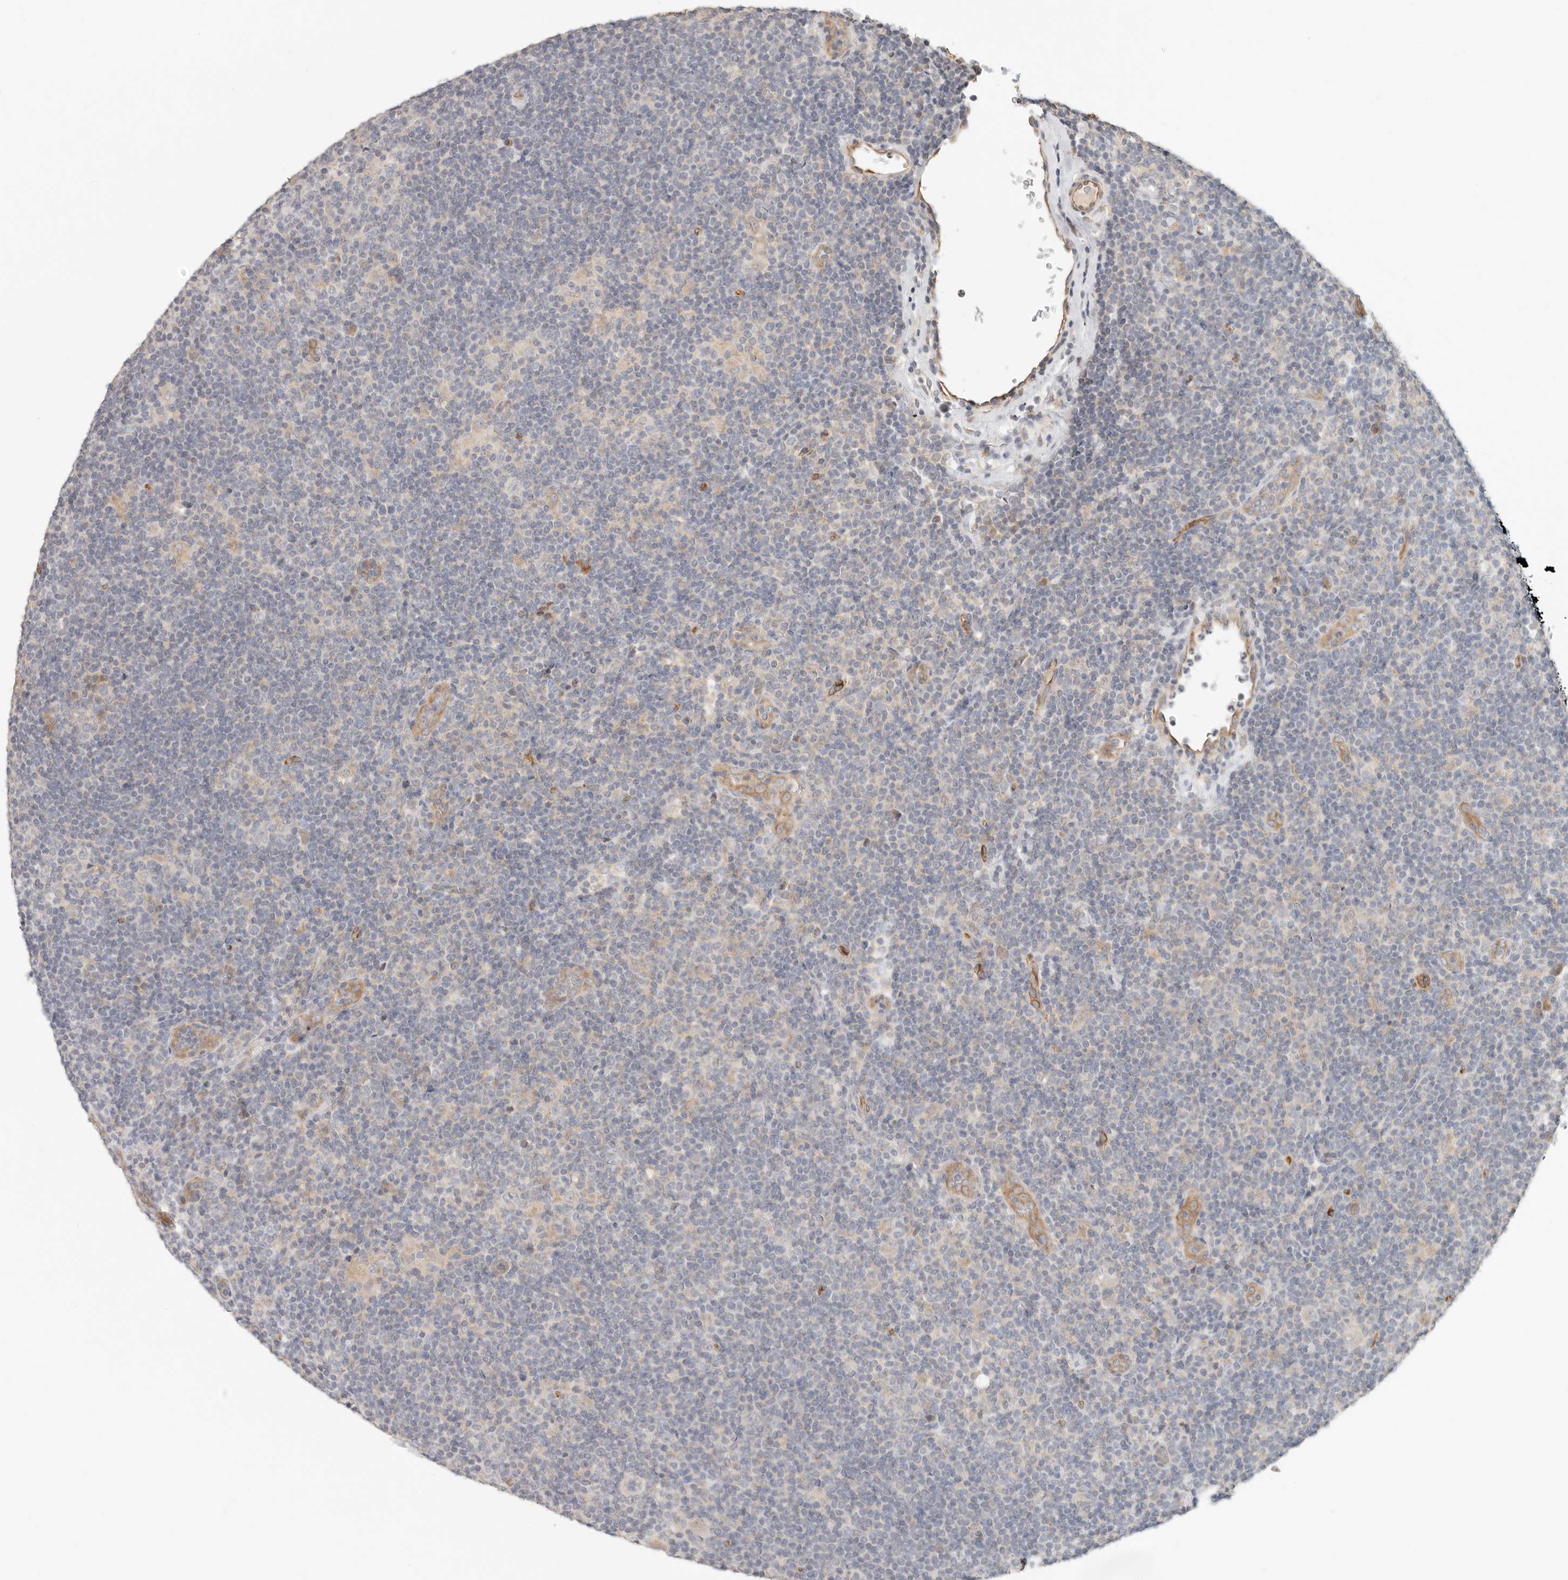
{"staining": {"intensity": "weak", "quantity": "<25%", "location": "cytoplasmic/membranous"}, "tissue": "lymphoma", "cell_type": "Tumor cells", "image_type": "cancer", "snomed": [{"axis": "morphology", "description": "Hodgkin's disease, NOS"}, {"axis": "topography", "description": "Lymph node"}], "caption": "Hodgkin's disease was stained to show a protein in brown. There is no significant staining in tumor cells.", "gene": "SPRING1", "patient": {"sex": "female", "age": 57}}